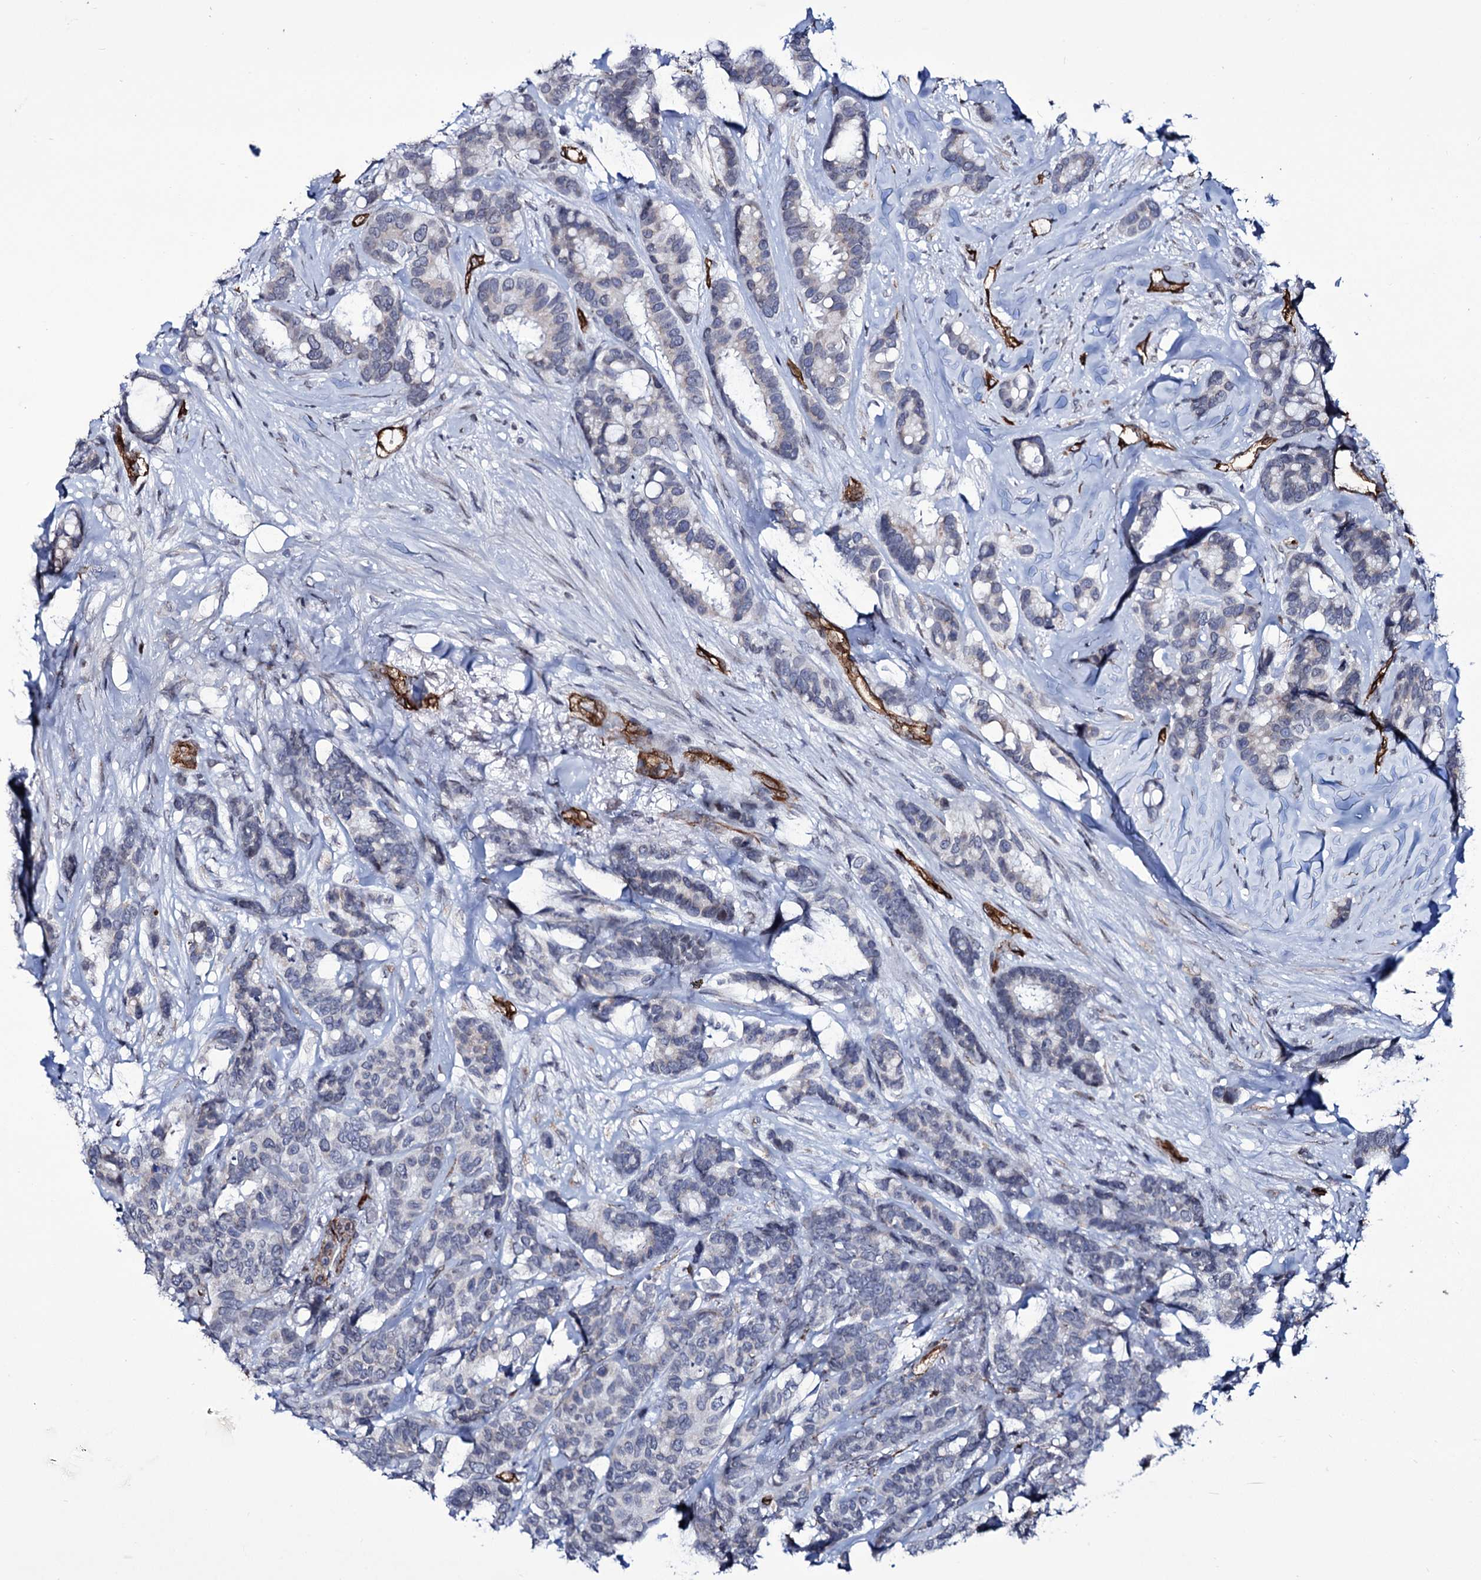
{"staining": {"intensity": "negative", "quantity": "none", "location": "none"}, "tissue": "breast cancer", "cell_type": "Tumor cells", "image_type": "cancer", "snomed": [{"axis": "morphology", "description": "Duct carcinoma"}, {"axis": "topography", "description": "Breast"}], "caption": "High magnification brightfield microscopy of intraductal carcinoma (breast) stained with DAB (brown) and counterstained with hematoxylin (blue): tumor cells show no significant positivity.", "gene": "ZC3H12C", "patient": {"sex": "female", "age": 87}}